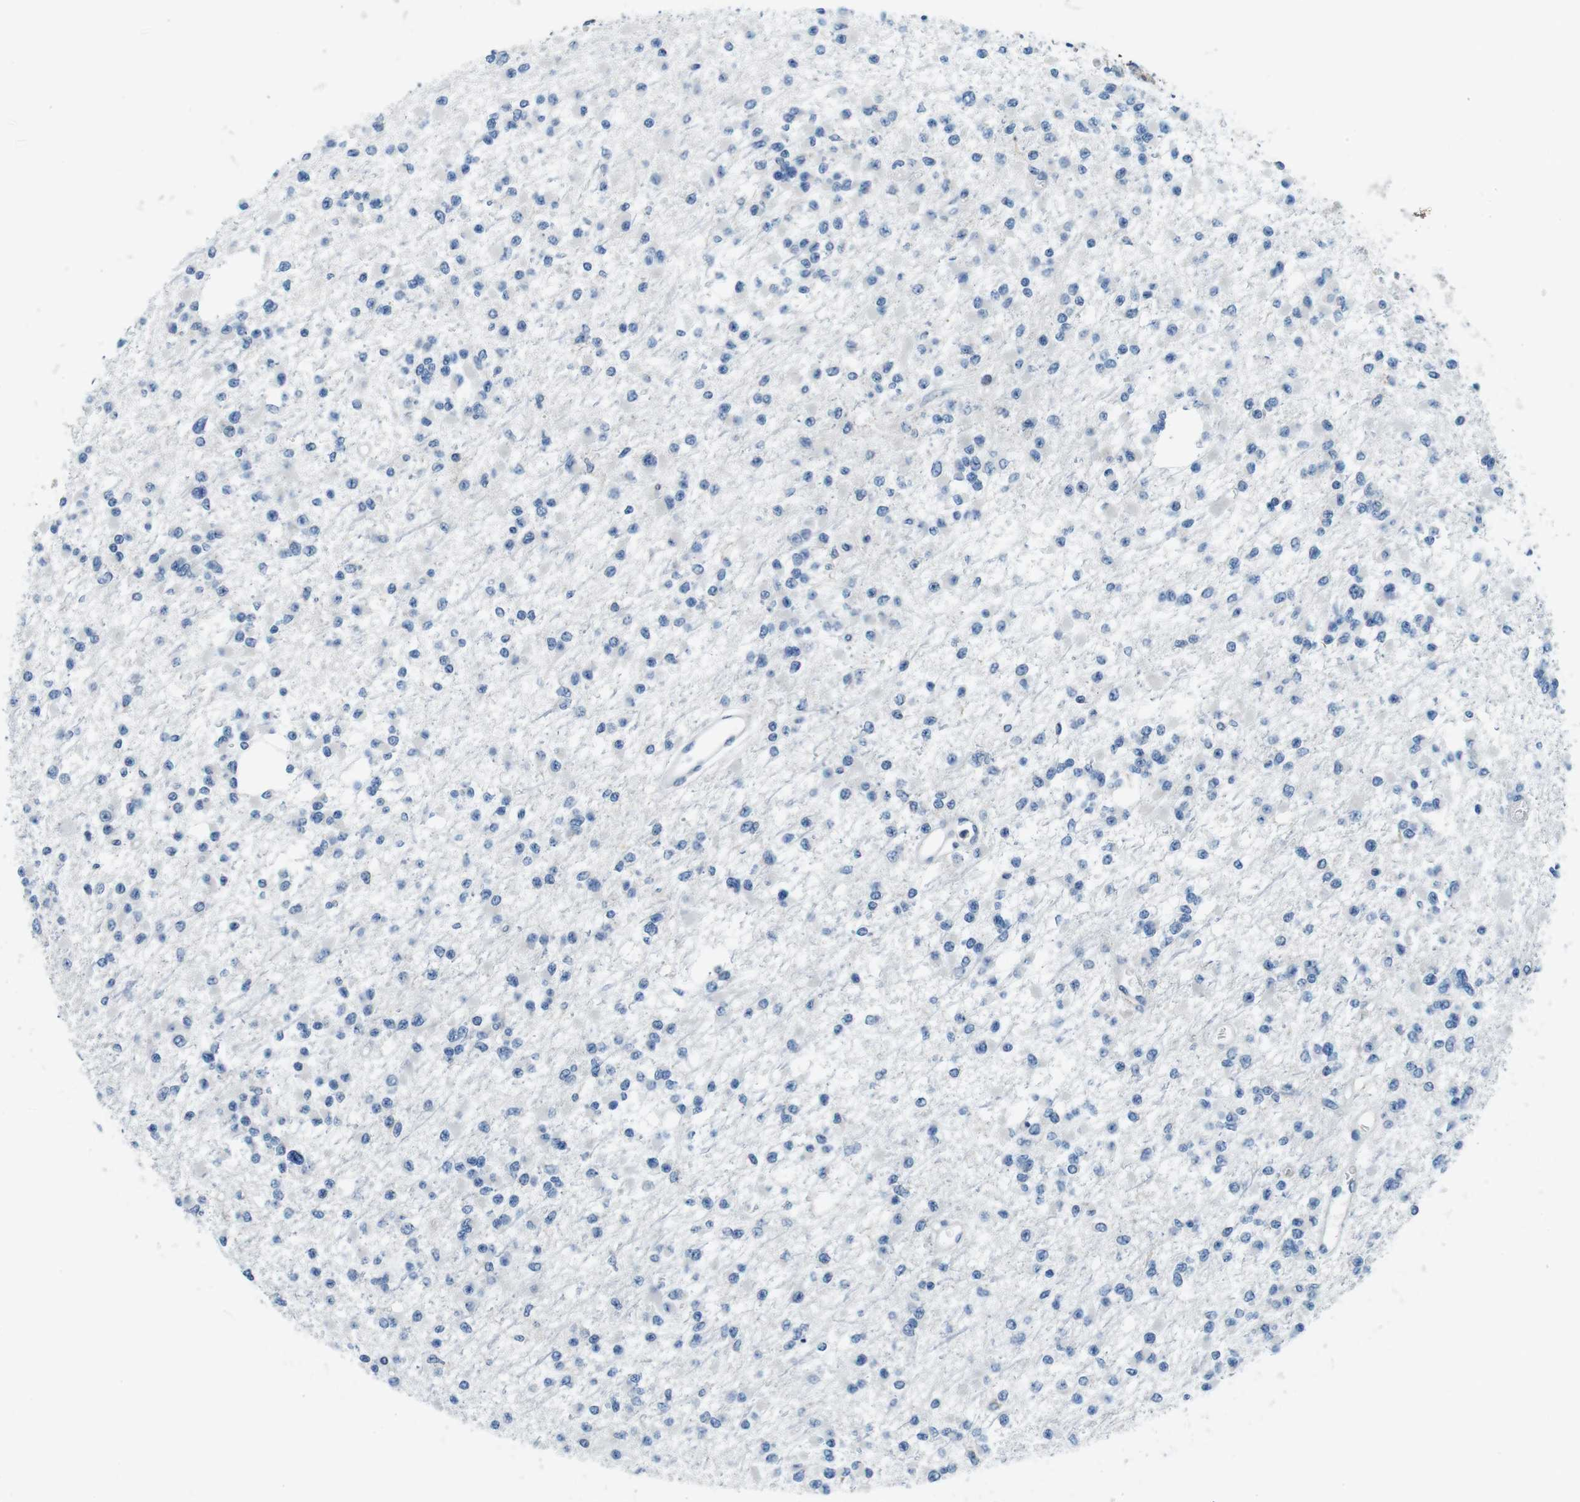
{"staining": {"intensity": "negative", "quantity": "none", "location": "none"}, "tissue": "glioma", "cell_type": "Tumor cells", "image_type": "cancer", "snomed": [{"axis": "morphology", "description": "Glioma, malignant, Low grade"}, {"axis": "topography", "description": "Brain"}], "caption": "This is an immunohistochemistry histopathology image of glioma. There is no positivity in tumor cells.", "gene": "EIF2B5", "patient": {"sex": "female", "age": 22}}